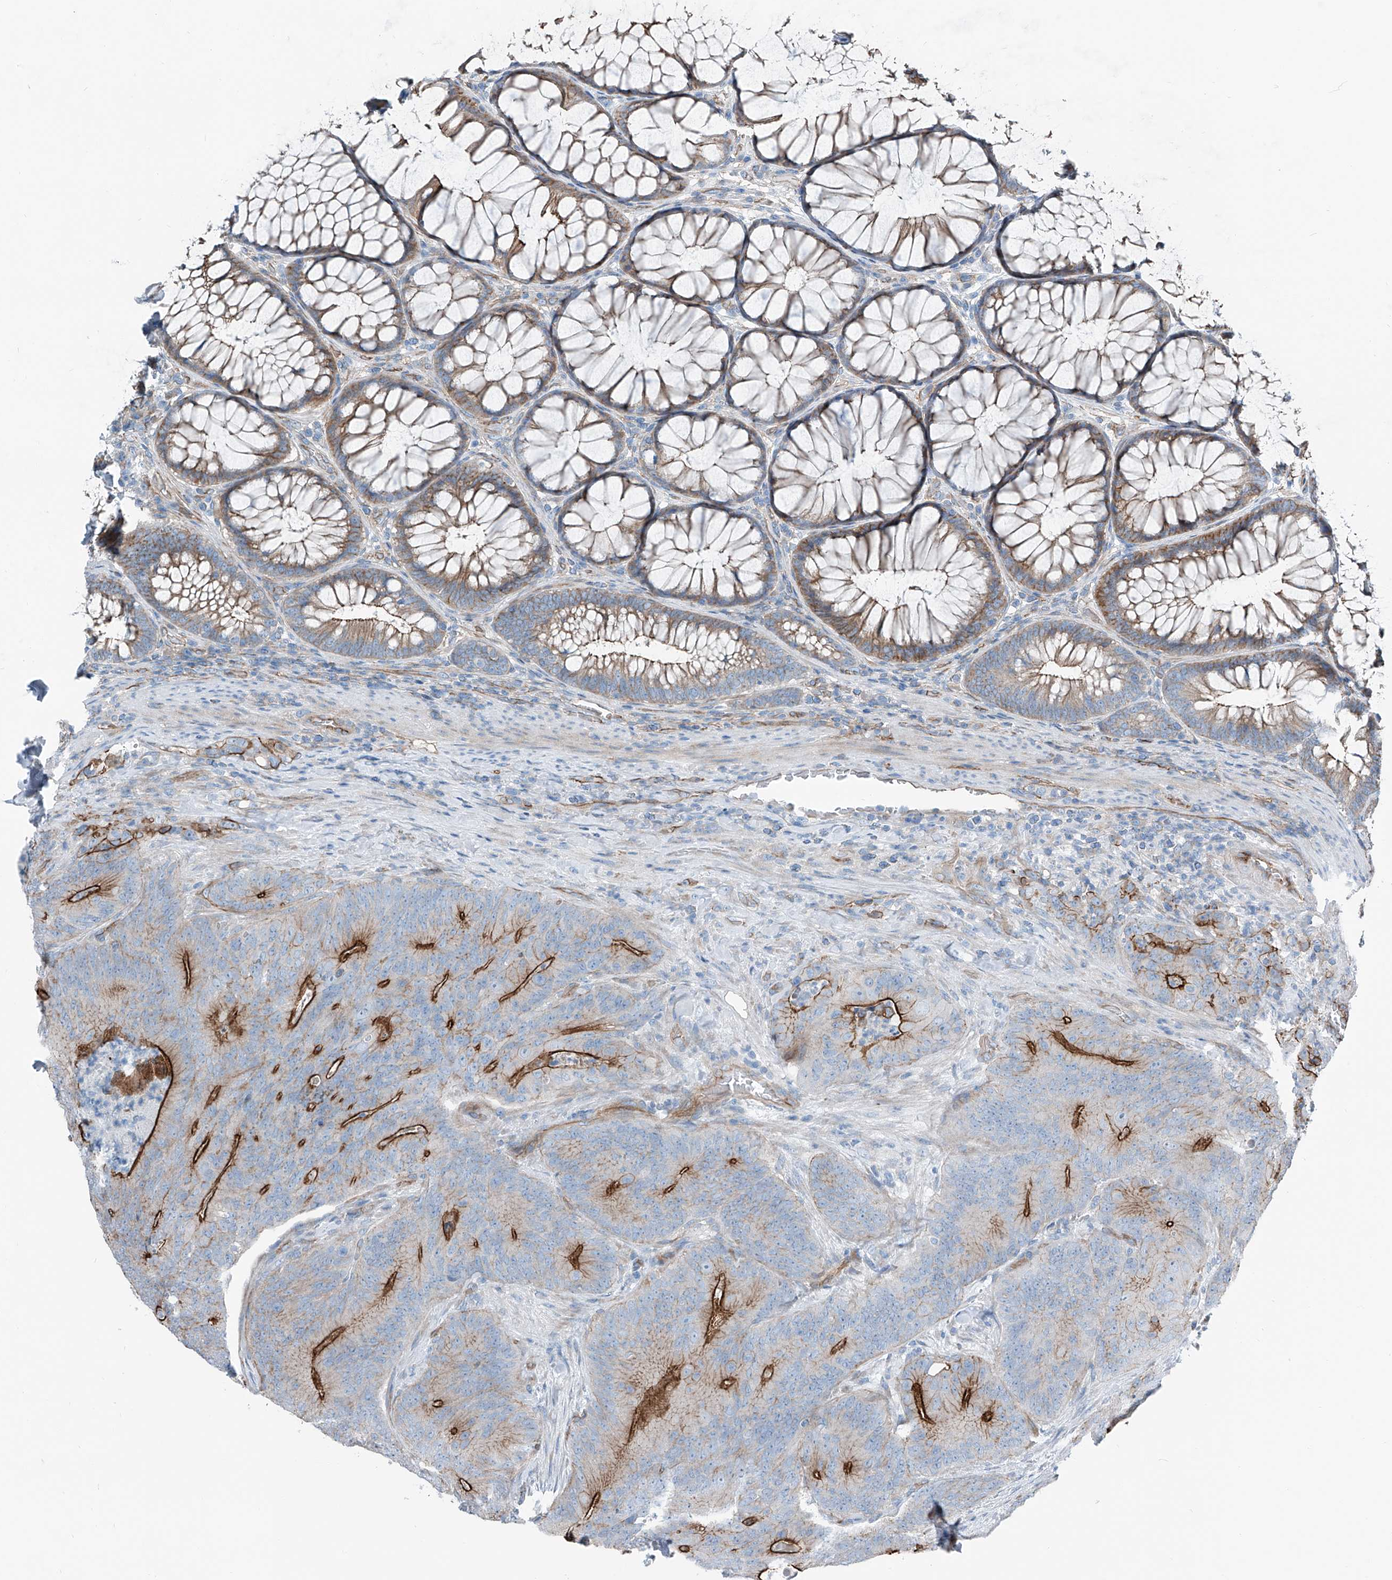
{"staining": {"intensity": "strong", "quantity": "25%-75%", "location": "cytoplasmic/membranous"}, "tissue": "colorectal cancer", "cell_type": "Tumor cells", "image_type": "cancer", "snomed": [{"axis": "morphology", "description": "Normal tissue, NOS"}, {"axis": "topography", "description": "Colon"}], "caption": "Brown immunohistochemical staining in human colorectal cancer exhibits strong cytoplasmic/membranous positivity in about 25%-75% of tumor cells.", "gene": "THEMIS2", "patient": {"sex": "female", "age": 82}}